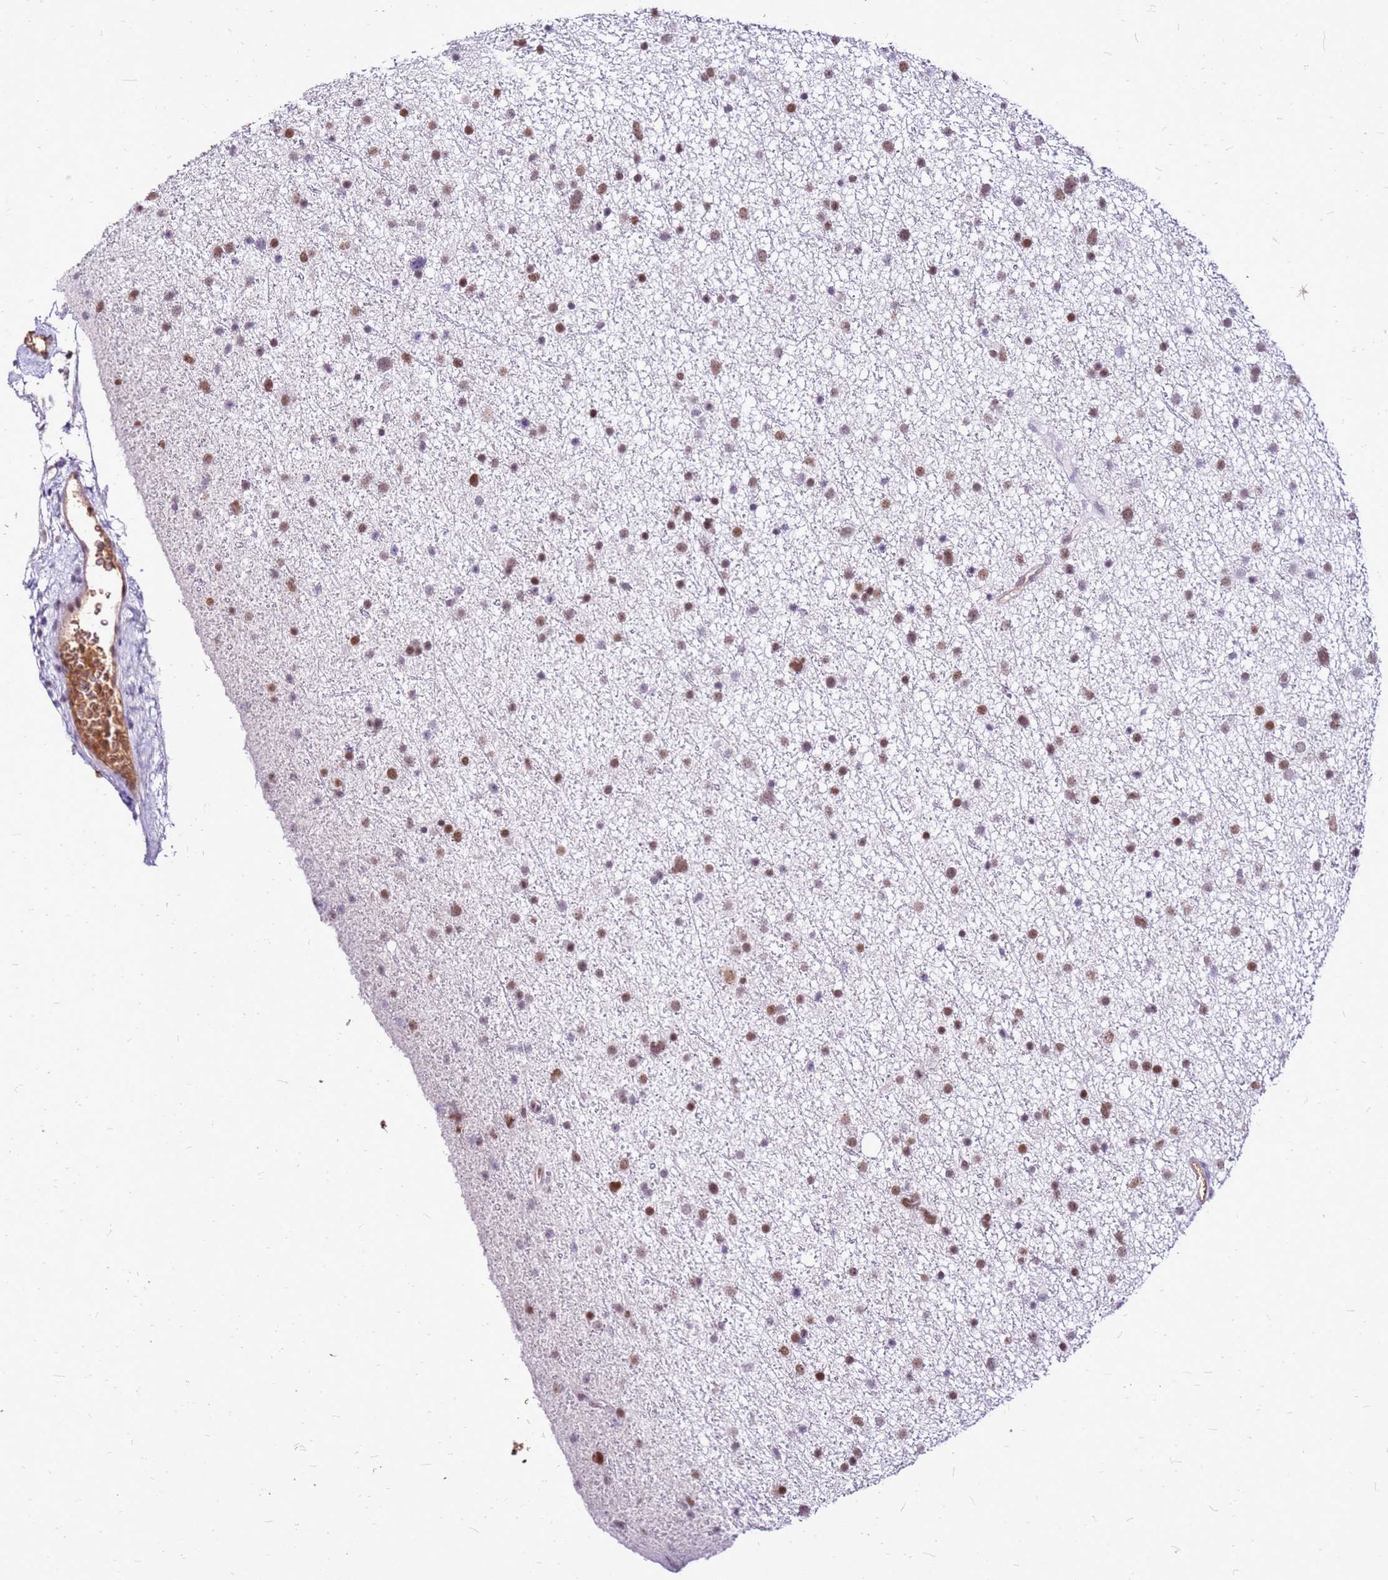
{"staining": {"intensity": "moderate", "quantity": ">75%", "location": "nuclear"}, "tissue": "glioma", "cell_type": "Tumor cells", "image_type": "cancer", "snomed": [{"axis": "morphology", "description": "Glioma, malignant, Low grade"}, {"axis": "topography", "description": "Cerebral cortex"}], "caption": "Protein analysis of glioma tissue exhibits moderate nuclear staining in approximately >75% of tumor cells.", "gene": "ALDH1A3", "patient": {"sex": "female", "age": 39}}